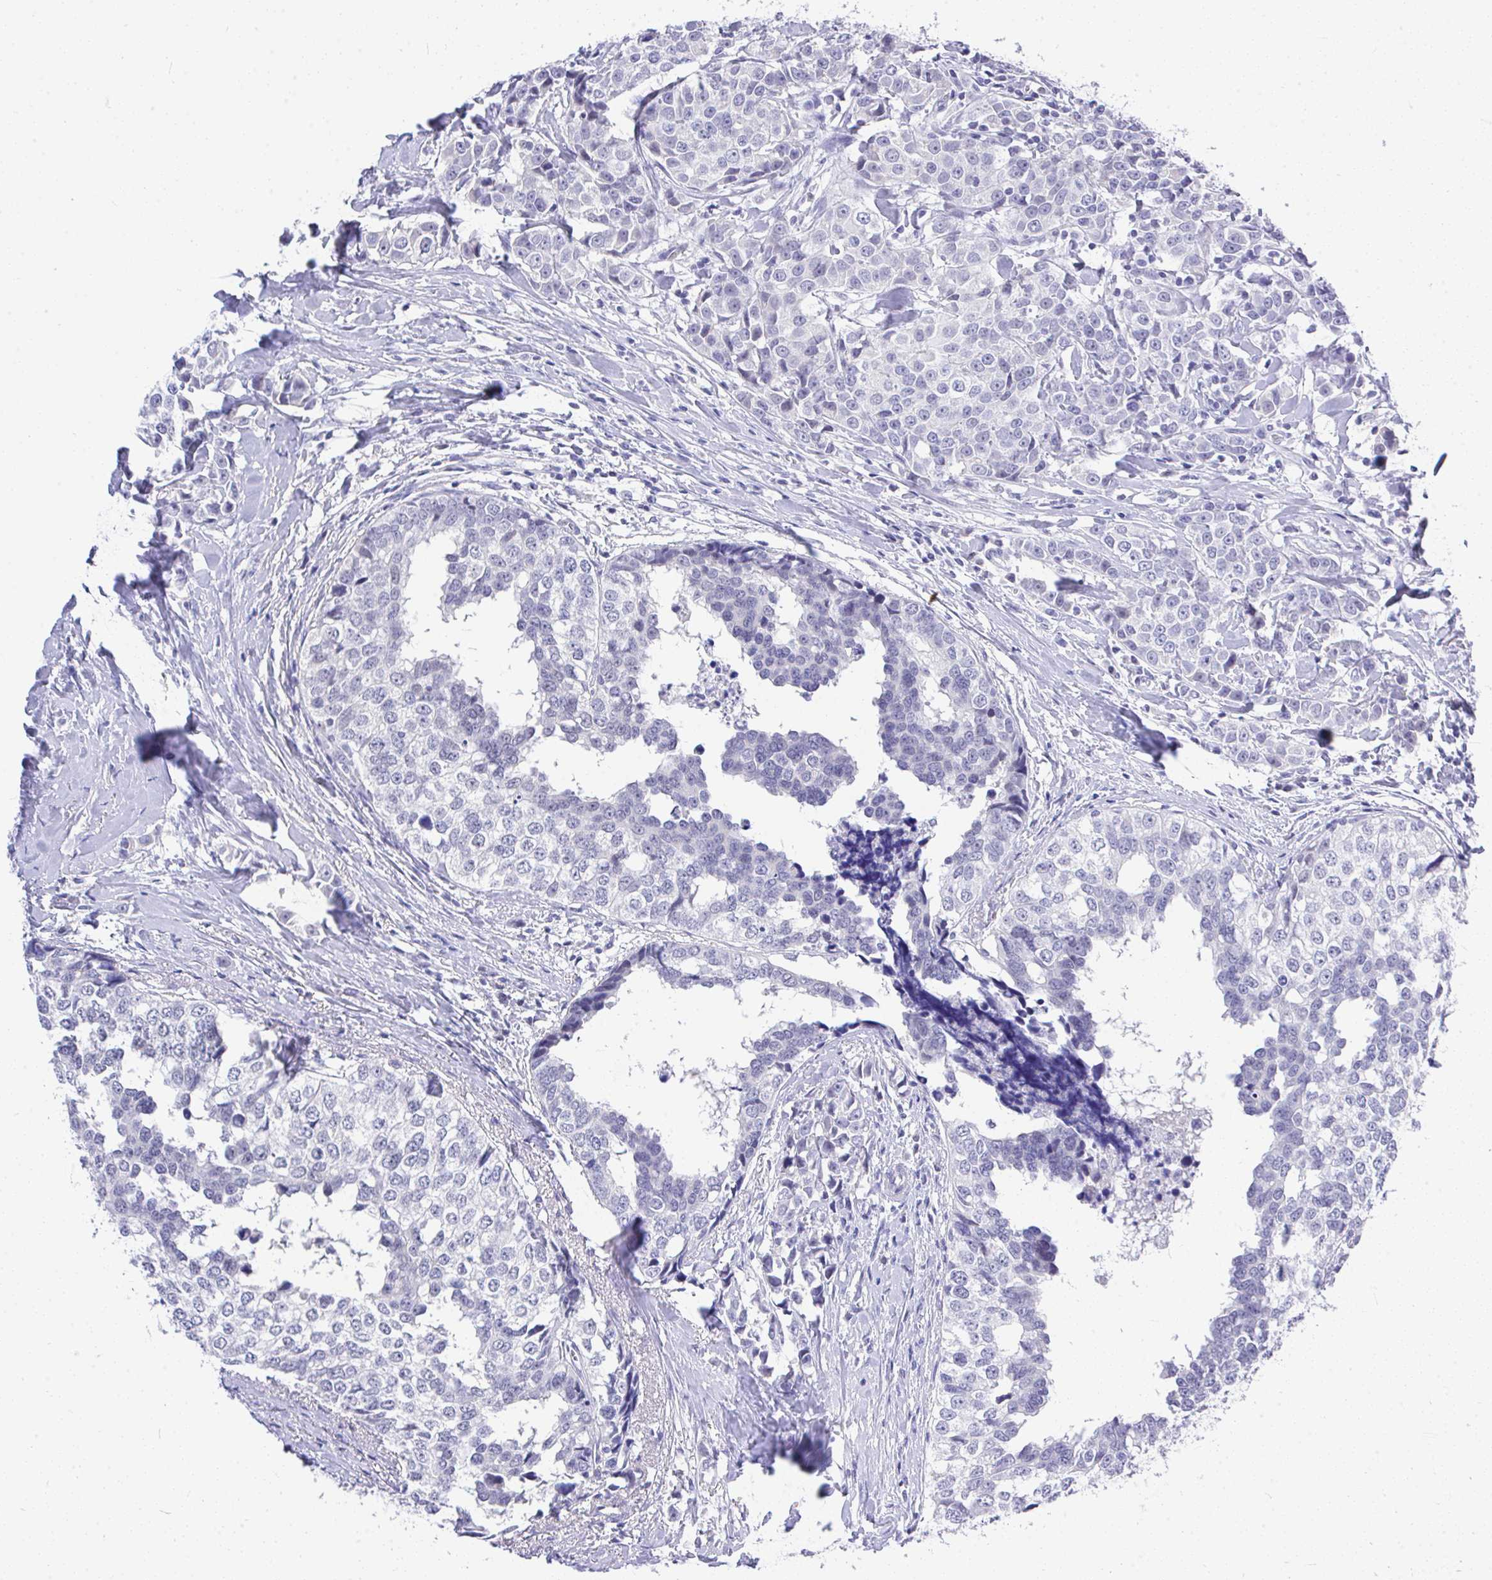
{"staining": {"intensity": "negative", "quantity": "none", "location": "none"}, "tissue": "breast cancer", "cell_type": "Tumor cells", "image_type": "cancer", "snomed": [{"axis": "morphology", "description": "Duct carcinoma"}, {"axis": "topography", "description": "Breast"}], "caption": "The micrograph exhibits no staining of tumor cells in breast cancer (infiltrating ductal carcinoma). The staining is performed using DAB (3,3'-diaminobenzidine) brown chromogen with nuclei counter-stained in using hematoxylin.", "gene": "MS4A12", "patient": {"sex": "female", "age": 80}}